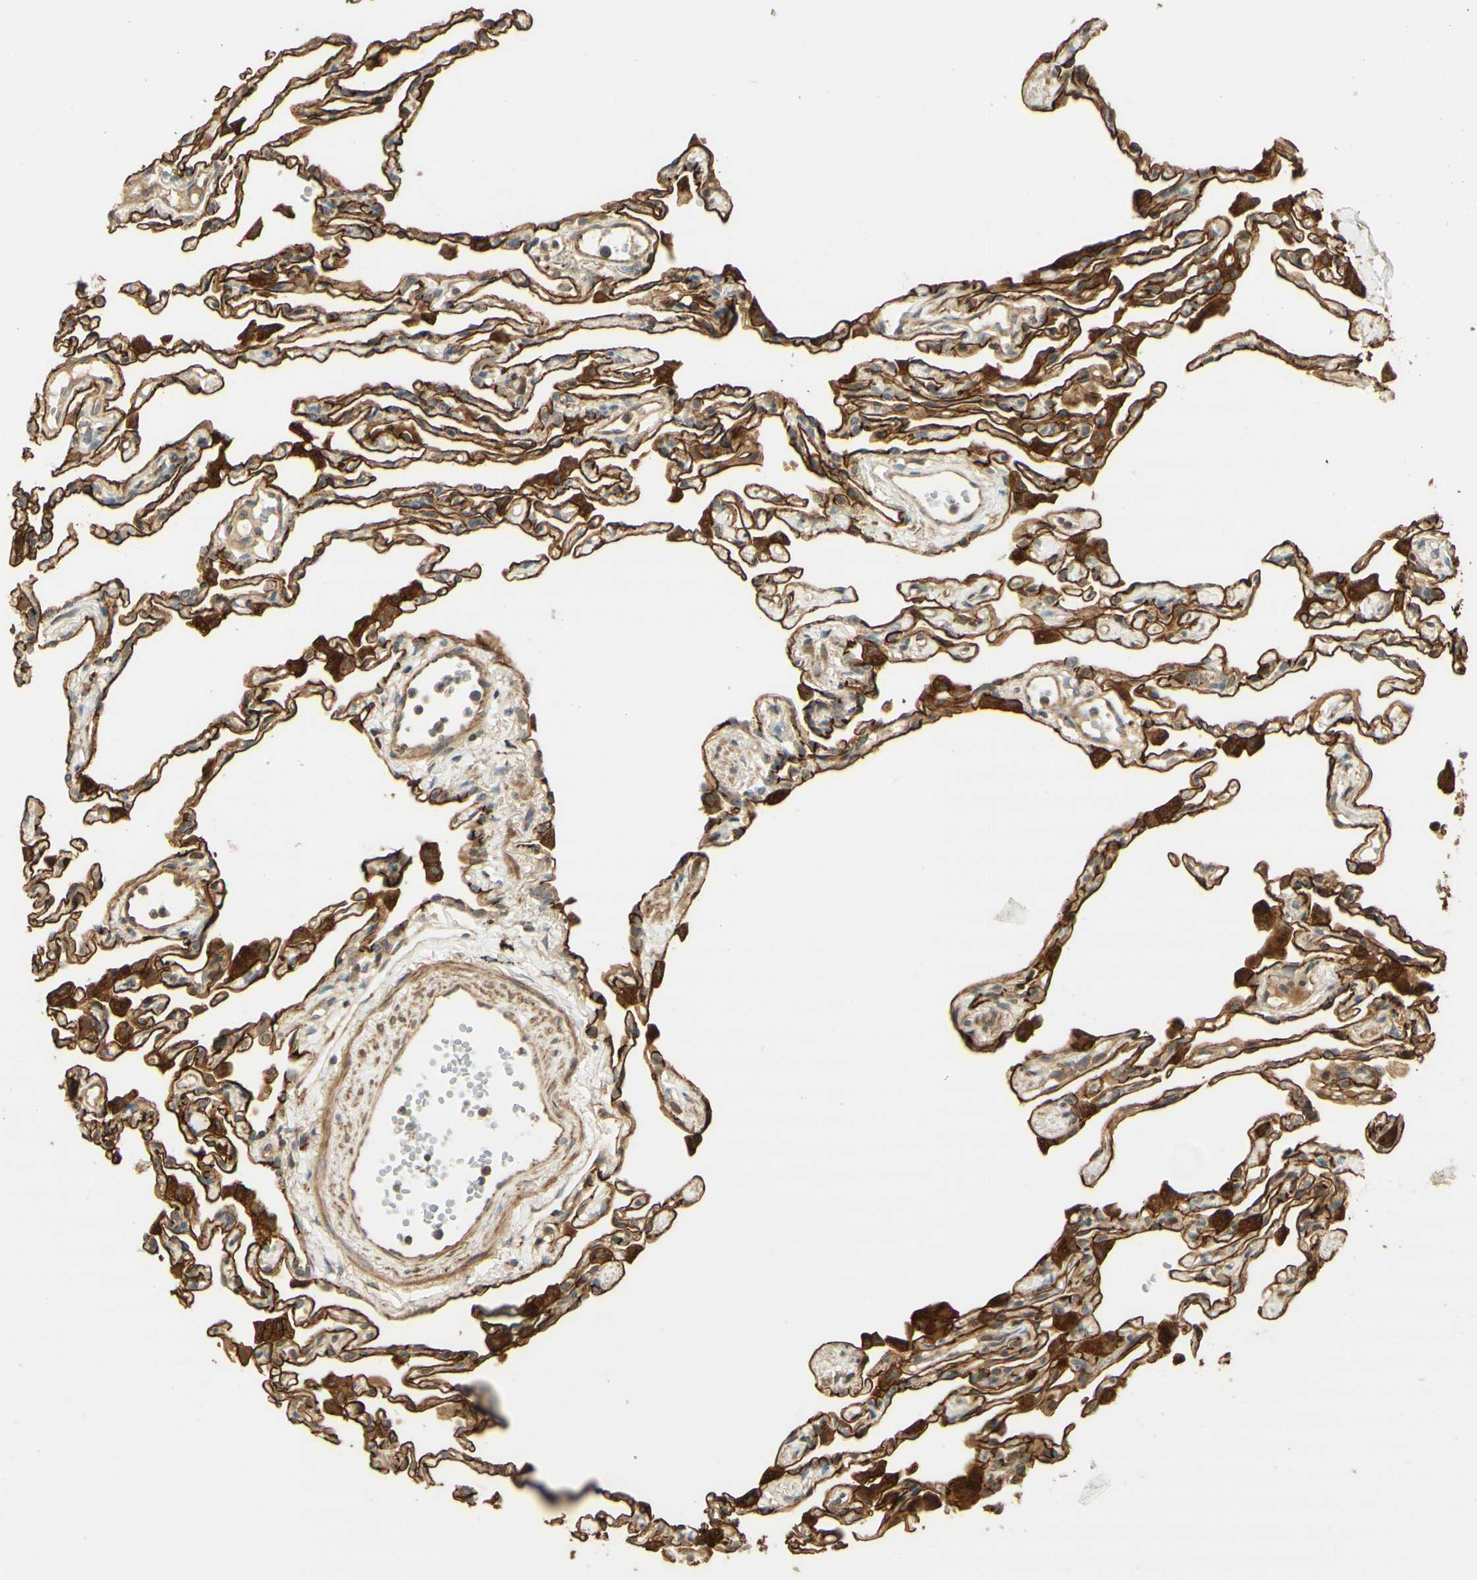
{"staining": {"intensity": "strong", "quantity": ">75%", "location": "cytoplasmic/membranous"}, "tissue": "lung", "cell_type": "Alveolar cells", "image_type": "normal", "snomed": [{"axis": "morphology", "description": "Normal tissue, NOS"}, {"axis": "topography", "description": "Lung"}], "caption": "Strong cytoplasmic/membranous positivity is appreciated in about >75% of alveolar cells in unremarkable lung.", "gene": "AGER", "patient": {"sex": "female", "age": 49}}